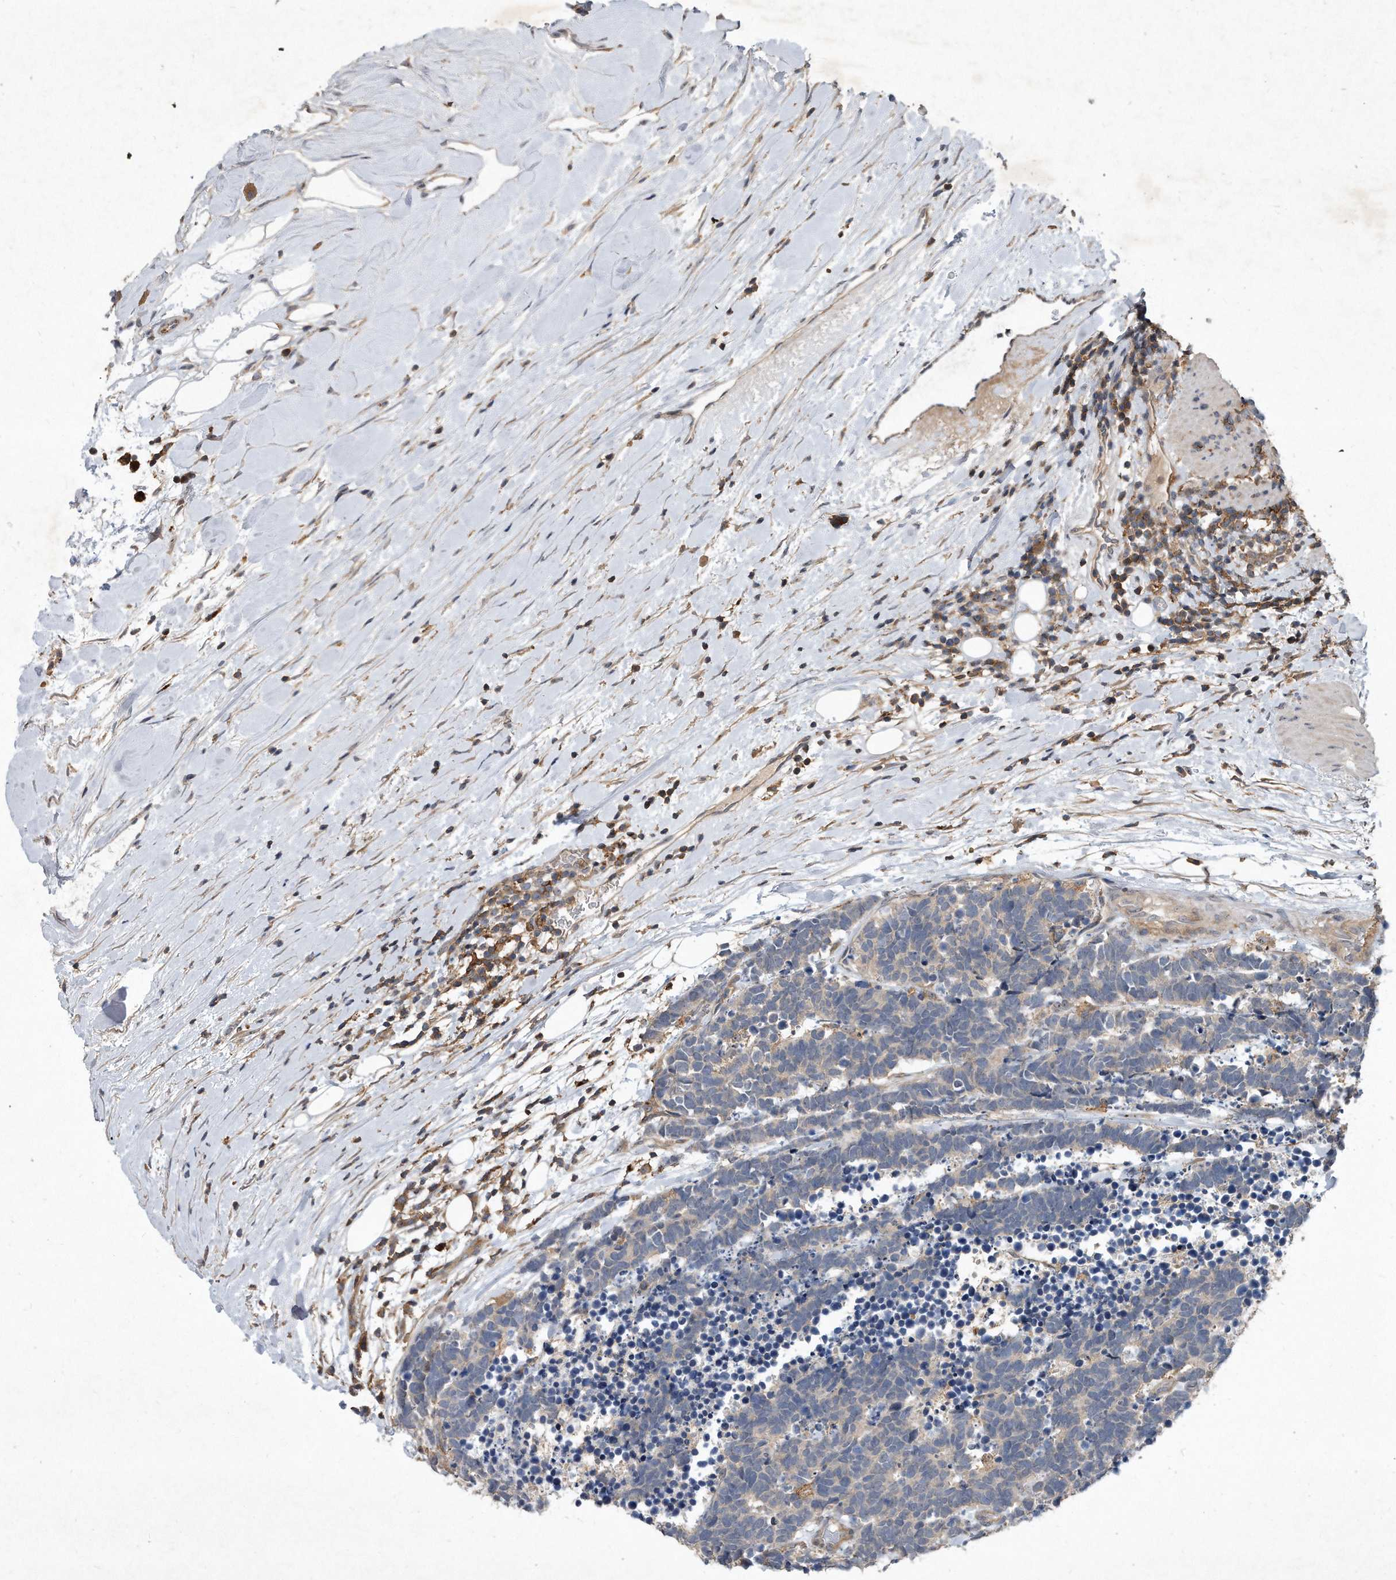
{"staining": {"intensity": "weak", "quantity": "<25%", "location": "cytoplasmic/membranous"}, "tissue": "carcinoid", "cell_type": "Tumor cells", "image_type": "cancer", "snomed": [{"axis": "morphology", "description": "Carcinoma, NOS"}, {"axis": "morphology", "description": "Carcinoid, malignant, NOS"}, {"axis": "topography", "description": "Urinary bladder"}], "caption": "IHC histopathology image of carcinoid stained for a protein (brown), which demonstrates no staining in tumor cells. (Immunohistochemistry, brightfield microscopy, high magnification).", "gene": "PGBD2", "patient": {"sex": "male", "age": 57}}